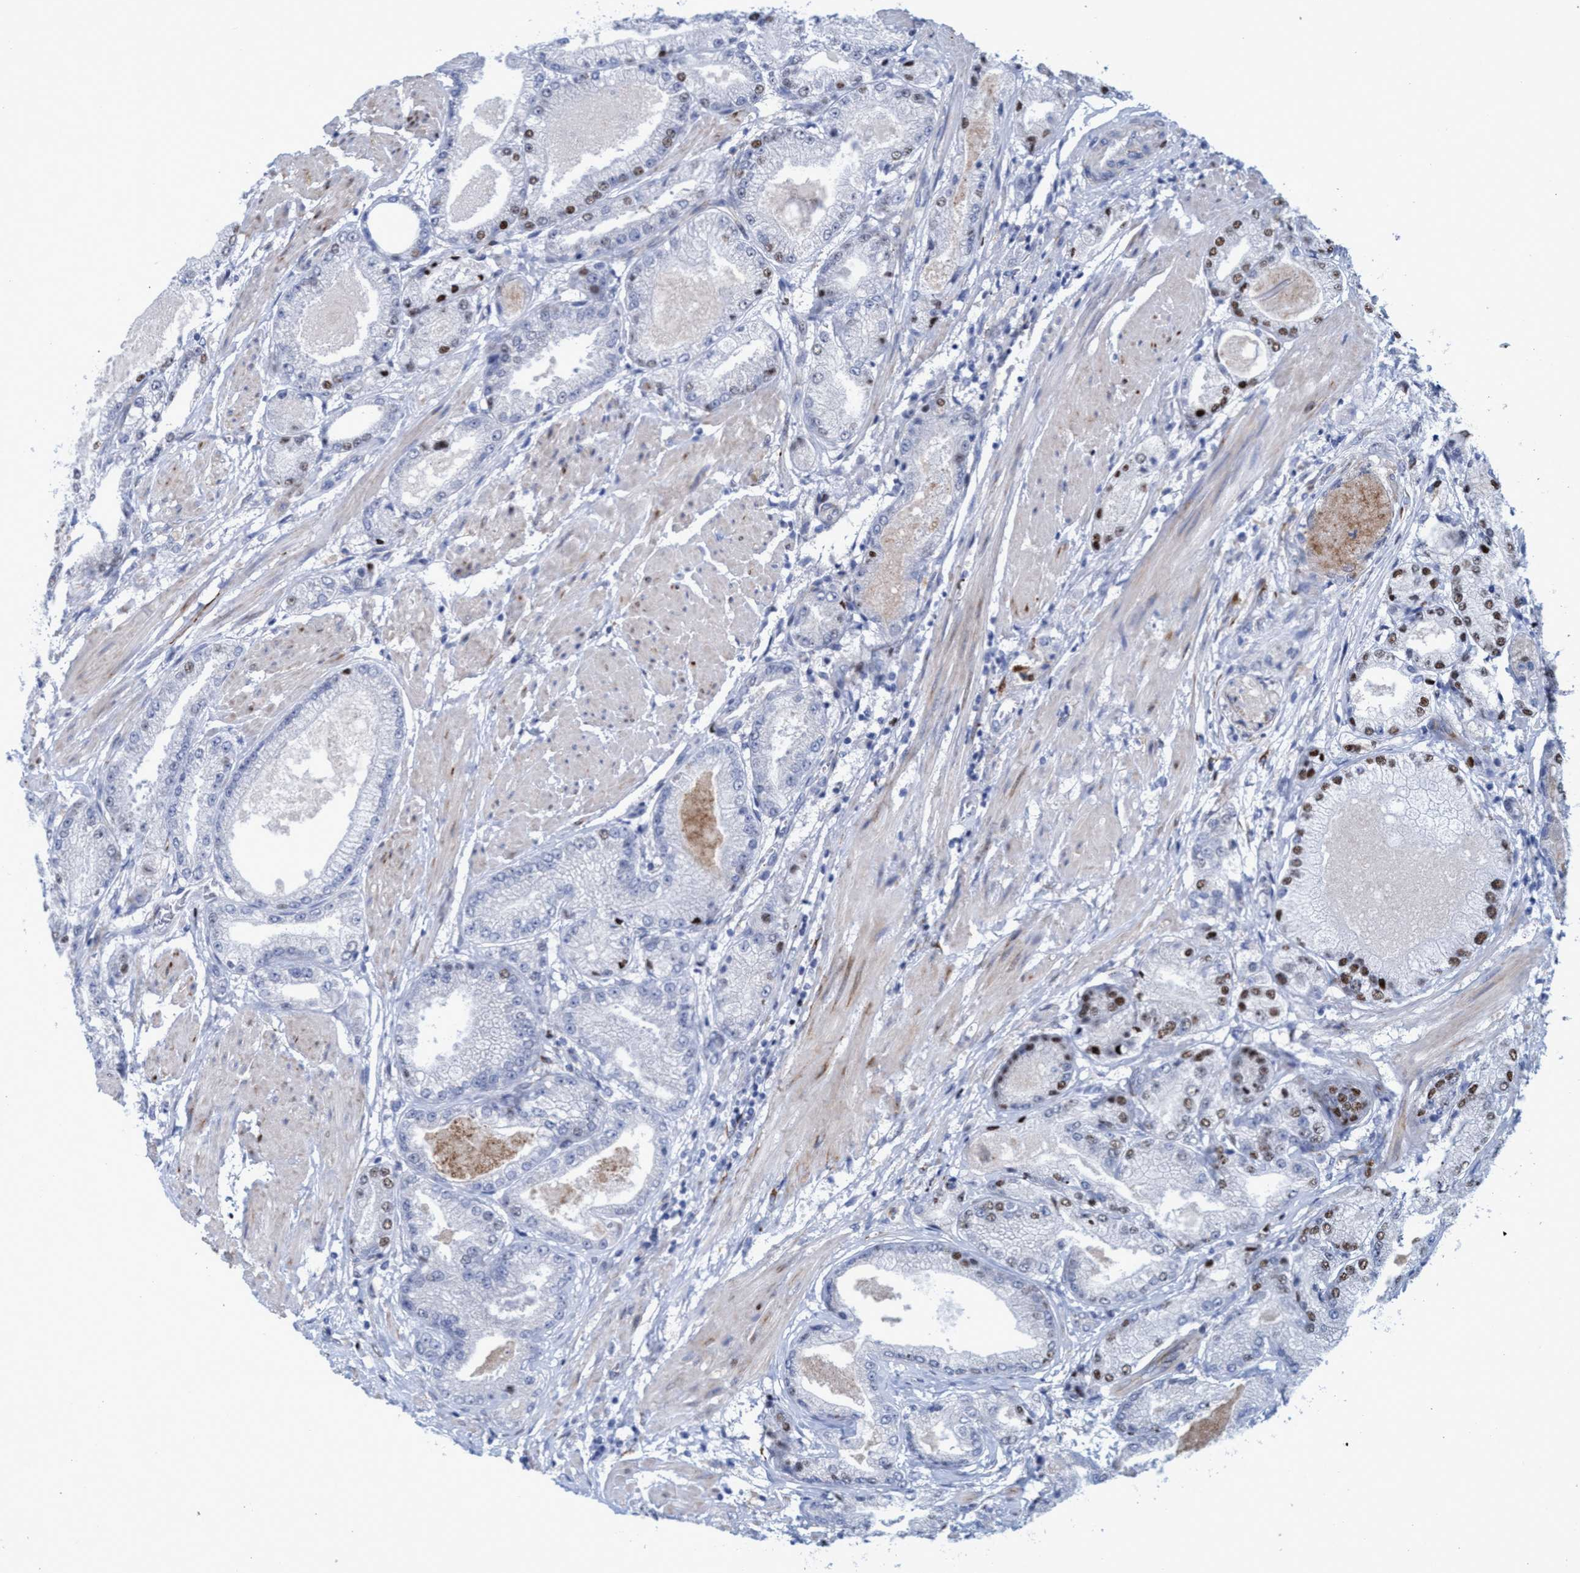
{"staining": {"intensity": "negative", "quantity": "none", "location": "none"}, "tissue": "prostate cancer", "cell_type": "Tumor cells", "image_type": "cancer", "snomed": [{"axis": "morphology", "description": "Adenocarcinoma, High grade"}, {"axis": "topography", "description": "Prostate"}], "caption": "IHC of prostate adenocarcinoma (high-grade) reveals no staining in tumor cells. The staining was performed using DAB (3,3'-diaminobenzidine) to visualize the protein expression in brown, while the nuclei were stained in blue with hematoxylin (Magnification: 20x).", "gene": "SLC43A2", "patient": {"sex": "male", "age": 50}}